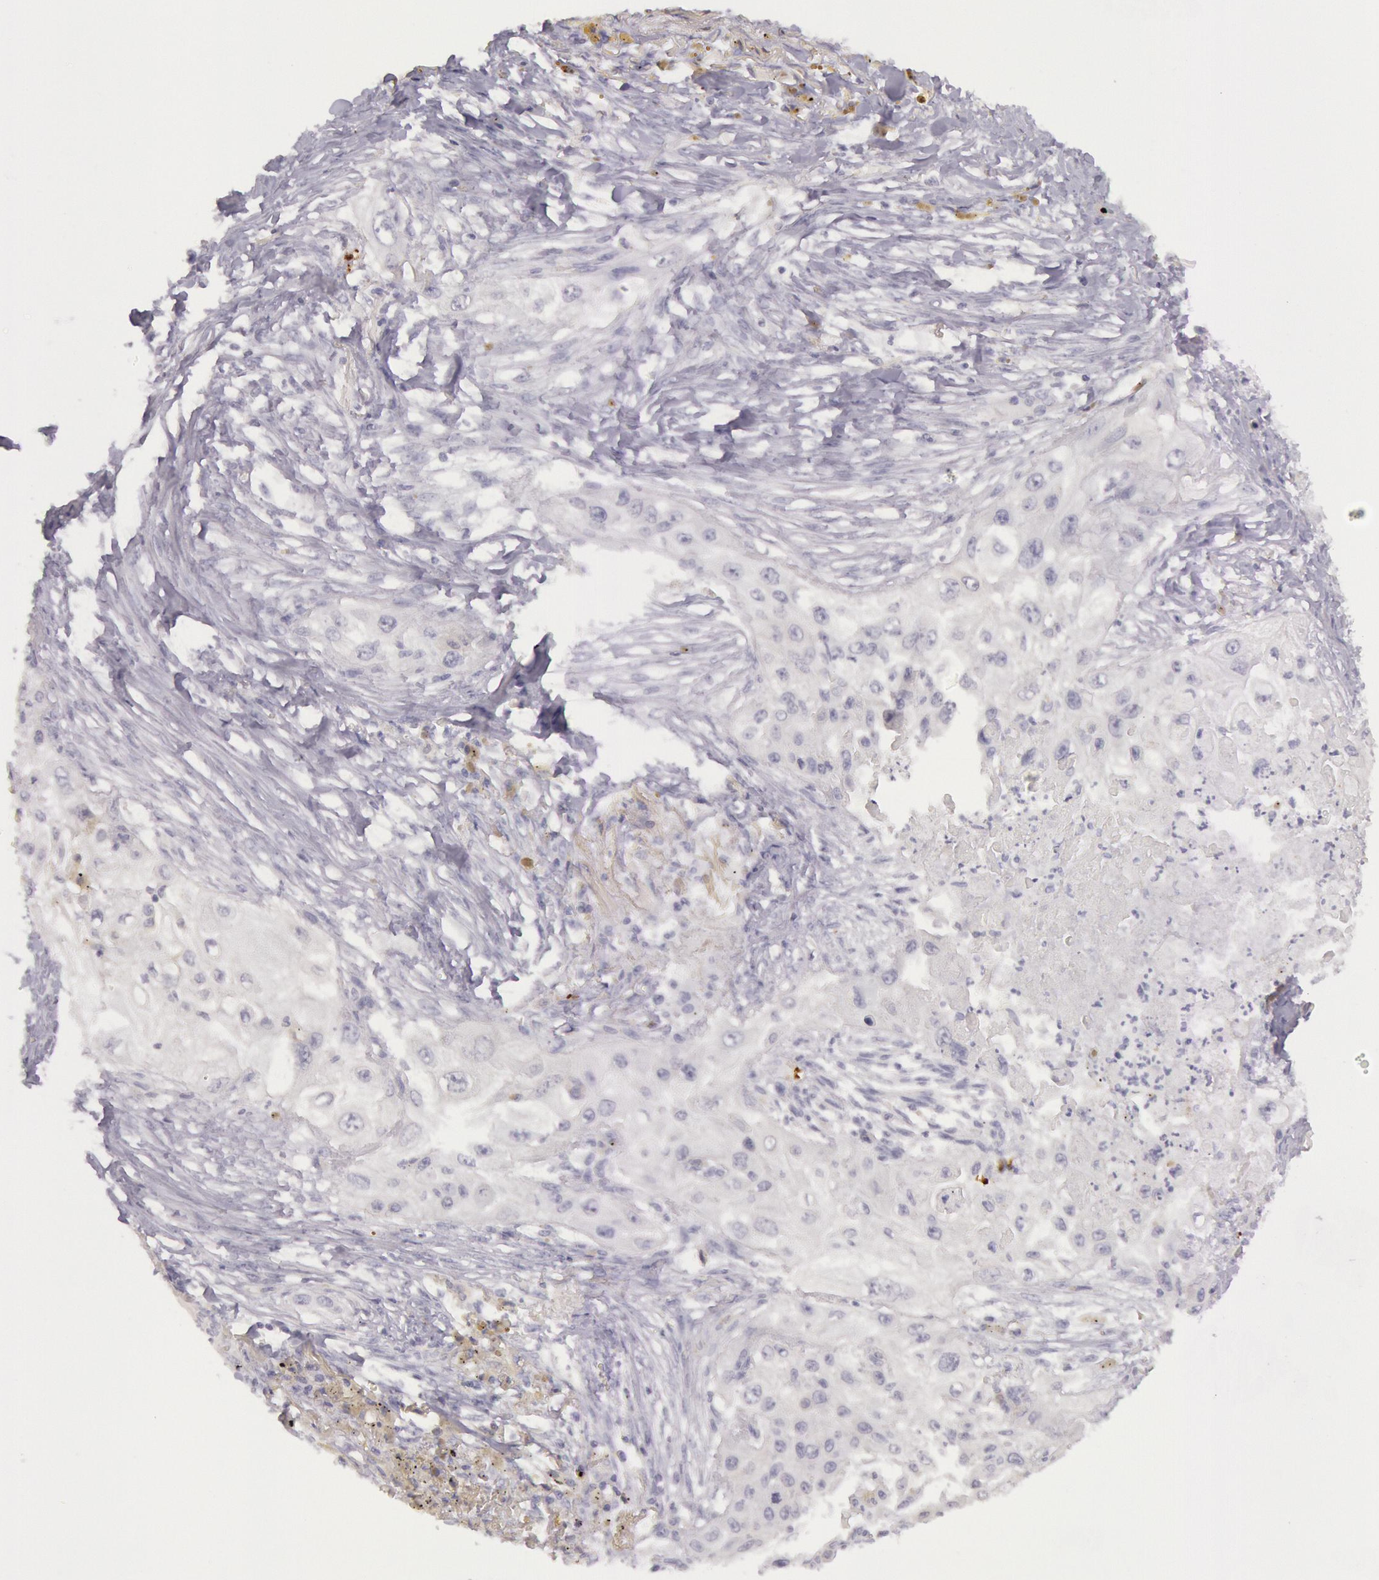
{"staining": {"intensity": "negative", "quantity": "none", "location": "none"}, "tissue": "lung cancer", "cell_type": "Tumor cells", "image_type": "cancer", "snomed": [{"axis": "morphology", "description": "Squamous cell carcinoma, NOS"}, {"axis": "topography", "description": "Lung"}], "caption": "The immunohistochemistry (IHC) image has no significant expression in tumor cells of lung cancer (squamous cell carcinoma) tissue. Brightfield microscopy of immunohistochemistry stained with DAB (3,3'-diaminobenzidine) (brown) and hematoxylin (blue), captured at high magnification.", "gene": "CKB", "patient": {"sex": "male", "age": 71}}